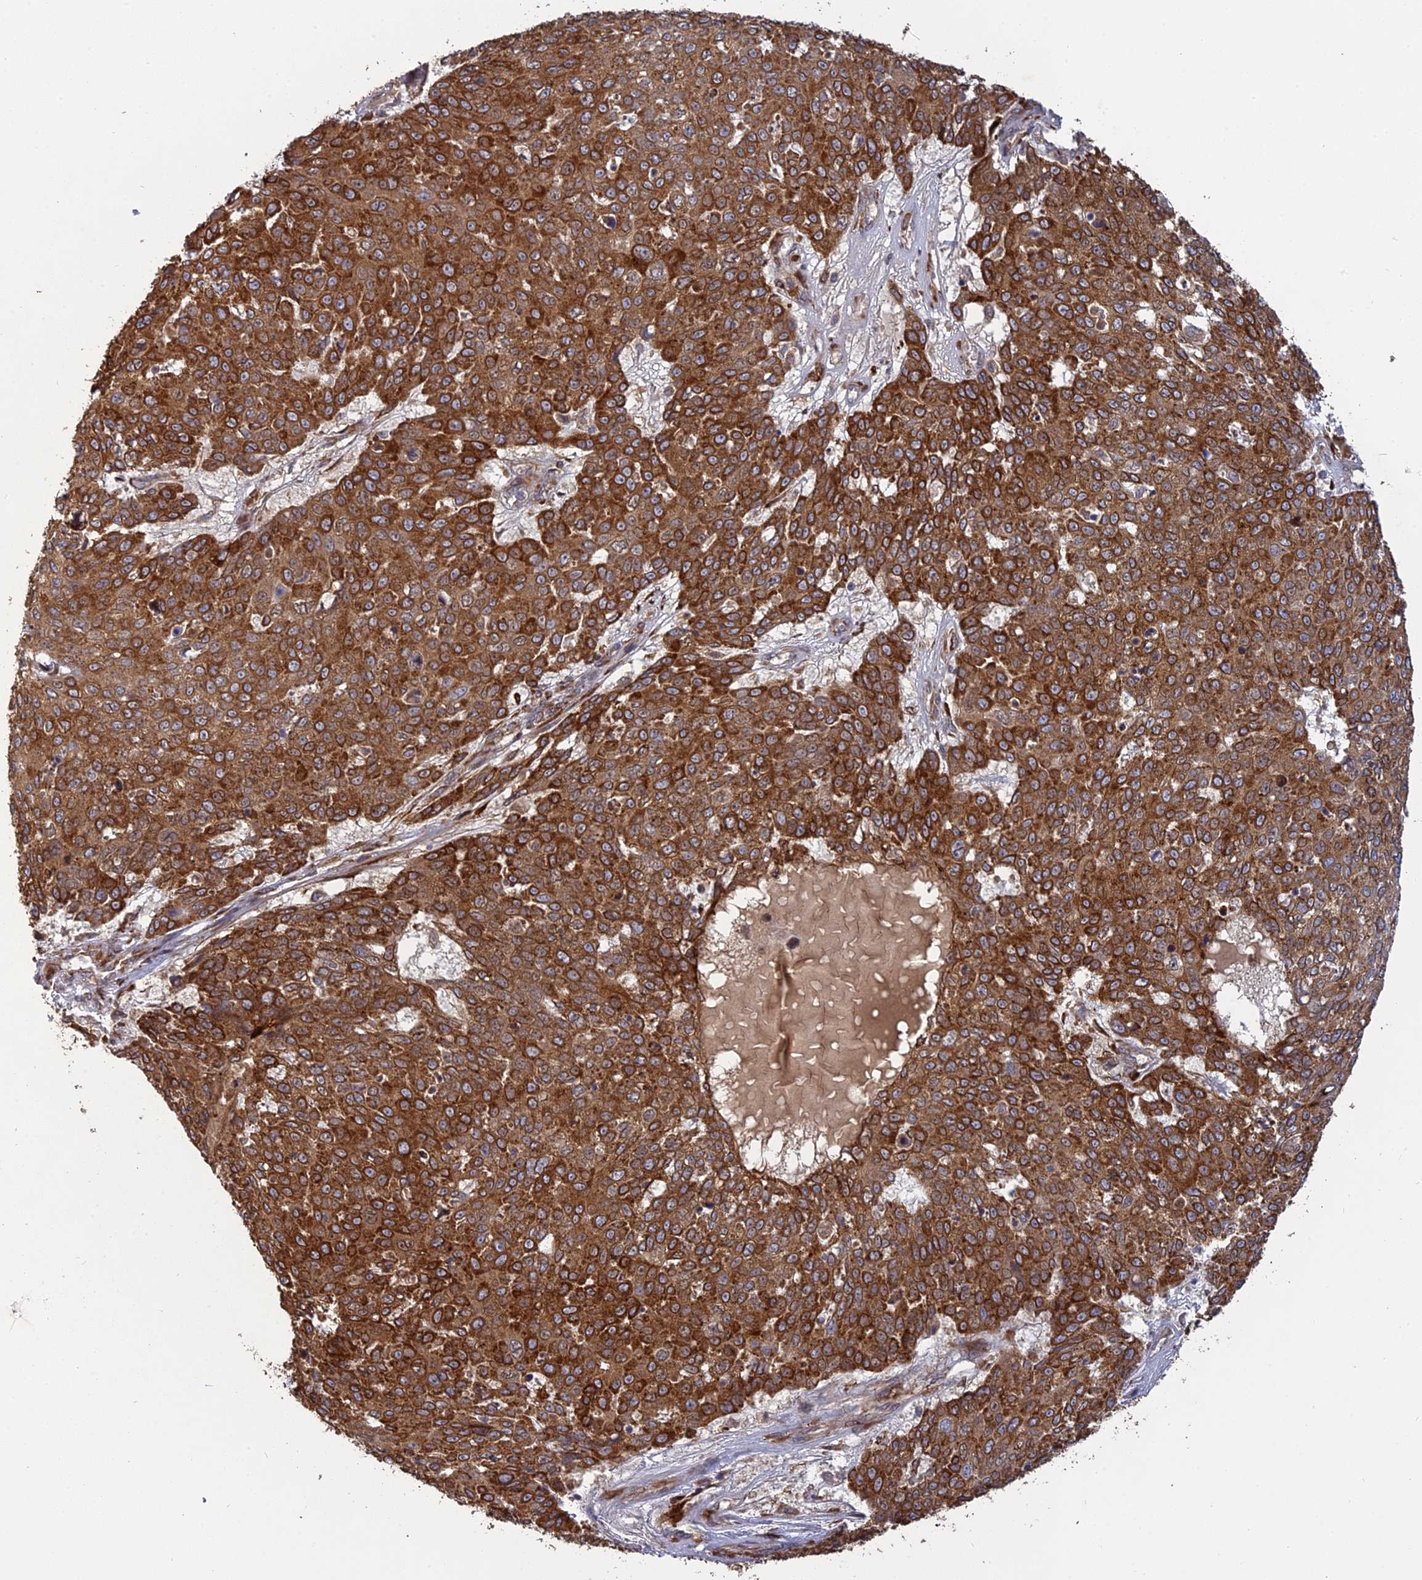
{"staining": {"intensity": "strong", "quantity": ">75%", "location": "cytoplasmic/membranous"}, "tissue": "skin cancer", "cell_type": "Tumor cells", "image_type": "cancer", "snomed": [{"axis": "morphology", "description": "Squamous cell carcinoma, NOS"}, {"axis": "topography", "description": "Skin"}], "caption": "Skin cancer (squamous cell carcinoma) stained for a protein displays strong cytoplasmic/membranous positivity in tumor cells.", "gene": "PPIC", "patient": {"sex": "male", "age": 71}}